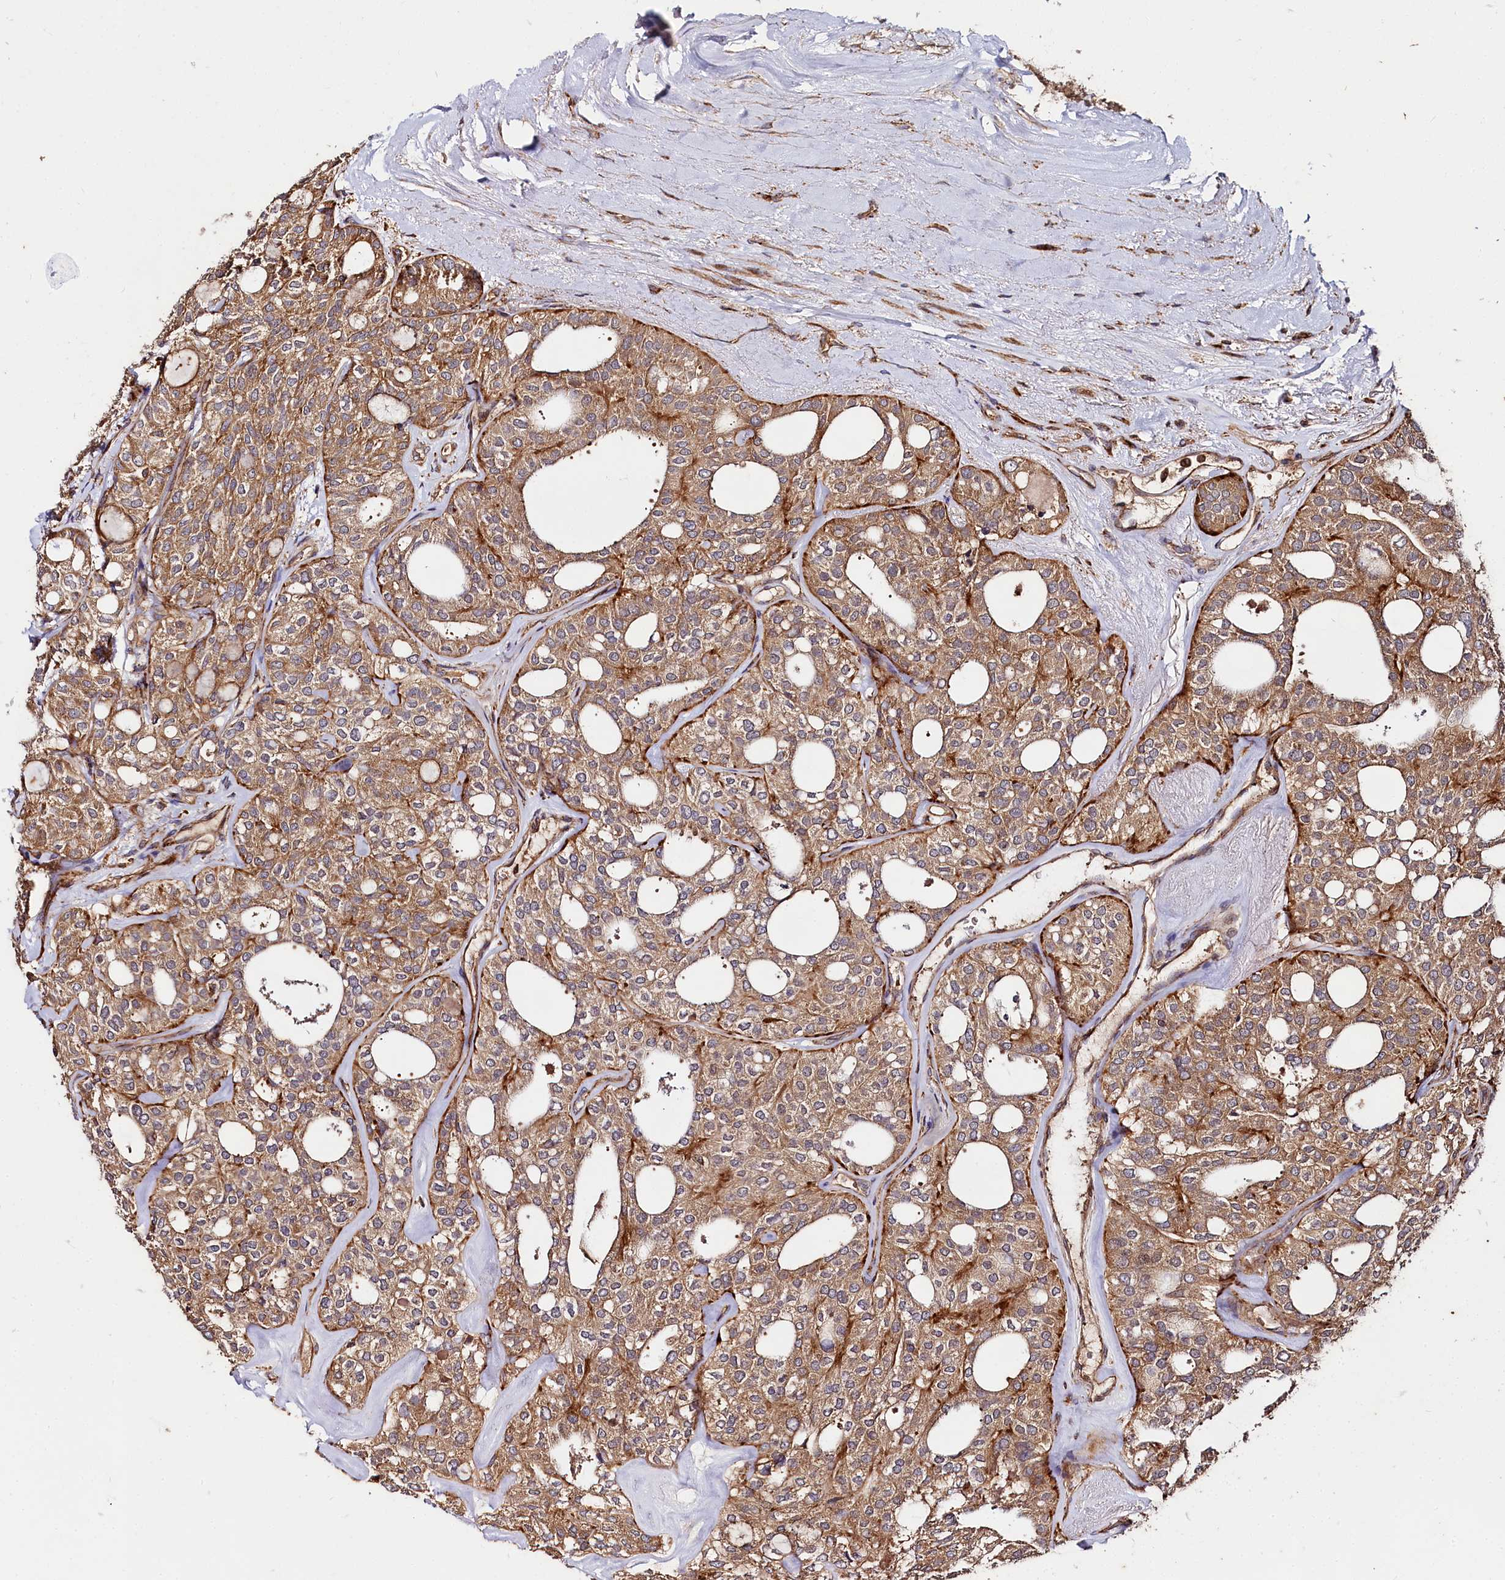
{"staining": {"intensity": "moderate", "quantity": ">75%", "location": "cytoplasmic/membranous"}, "tissue": "thyroid cancer", "cell_type": "Tumor cells", "image_type": "cancer", "snomed": [{"axis": "morphology", "description": "Follicular adenoma carcinoma, NOS"}, {"axis": "topography", "description": "Thyroid gland"}], "caption": "Protein staining shows moderate cytoplasmic/membranous positivity in about >75% of tumor cells in thyroid follicular adenoma carcinoma. The staining was performed using DAB, with brown indicating positive protein expression. Nuclei are stained blue with hematoxylin.", "gene": "WDR73", "patient": {"sex": "male", "age": 75}}